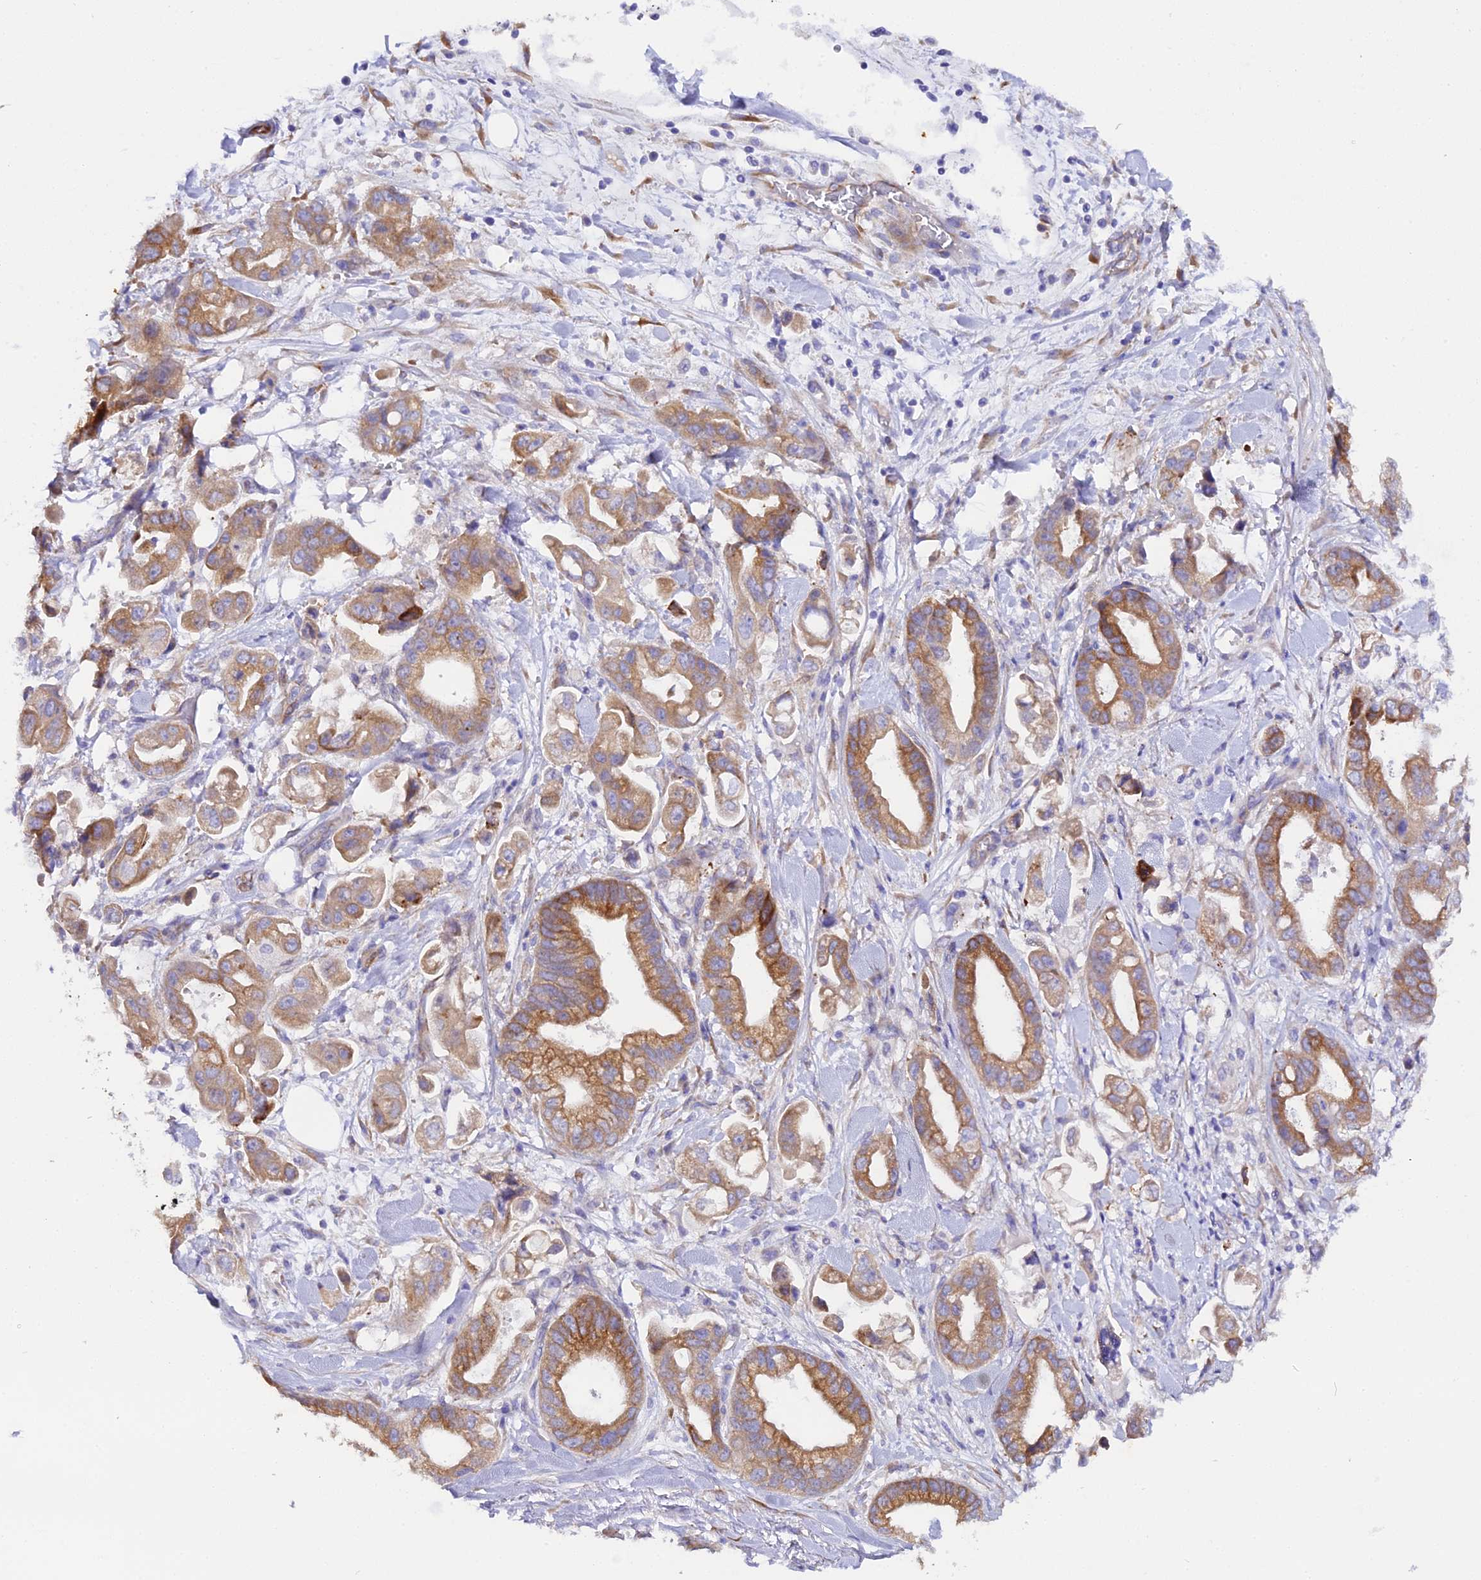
{"staining": {"intensity": "moderate", "quantity": ">75%", "location": "cytoplasmic/membranous"}, "tissue": "stomach cancer", "cell_type": "Tumor cells", "image_type": "cancer", "snomed": [{"axis": "morphology", "description": "Adenocarcinoma, NOS"}, {"axis": "topography", "description": "Stomach"}], "caption": "Protein expression analysis of stomach cancer (adenocarcinoma) displays moderate cytoplasmic/membranous expression in about >75% of tumor cells.", "gene": "CFAP45", "patient": {"sex": "male", "age": 62}}